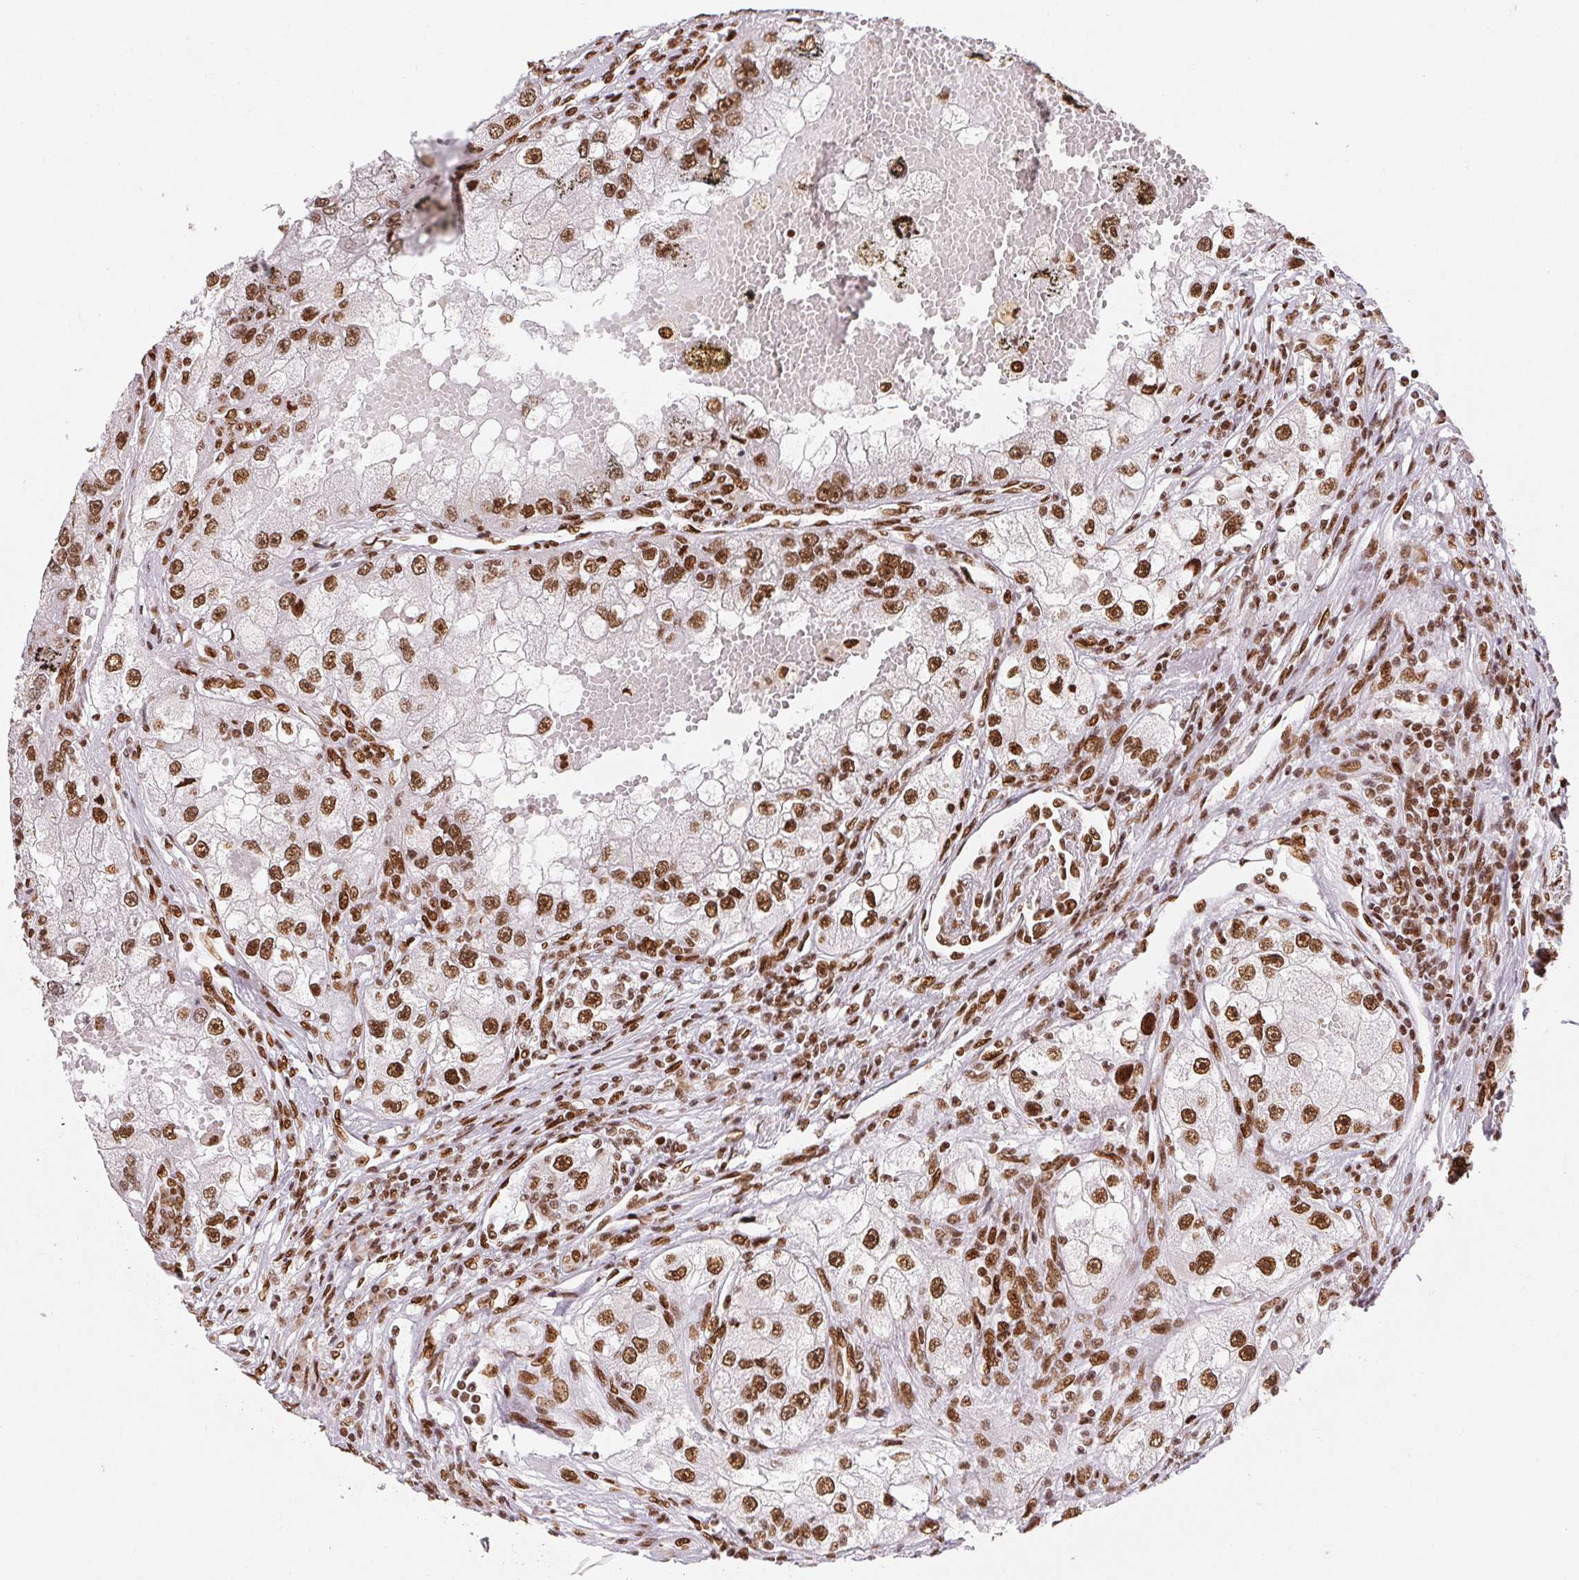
{"staining": {"intensity": "moderate", "quantity": ">75%", "location": "nuclear"}, "tissue": "renal cancer", "cell_type": "Tumor cells", "image_type": "cancer", "snomed": [{"axis": "morphology", "description": "Adenocarcinoma, NOS"}, {"axis": "topography", "description": "Kidney"}], "caption": "A brown stain shows moderate nuclear staining of a protein in renal adenocarcinoma tumor cells.", "gene": "ZNF80", "patient": {"sex": "male", "age": 63}}